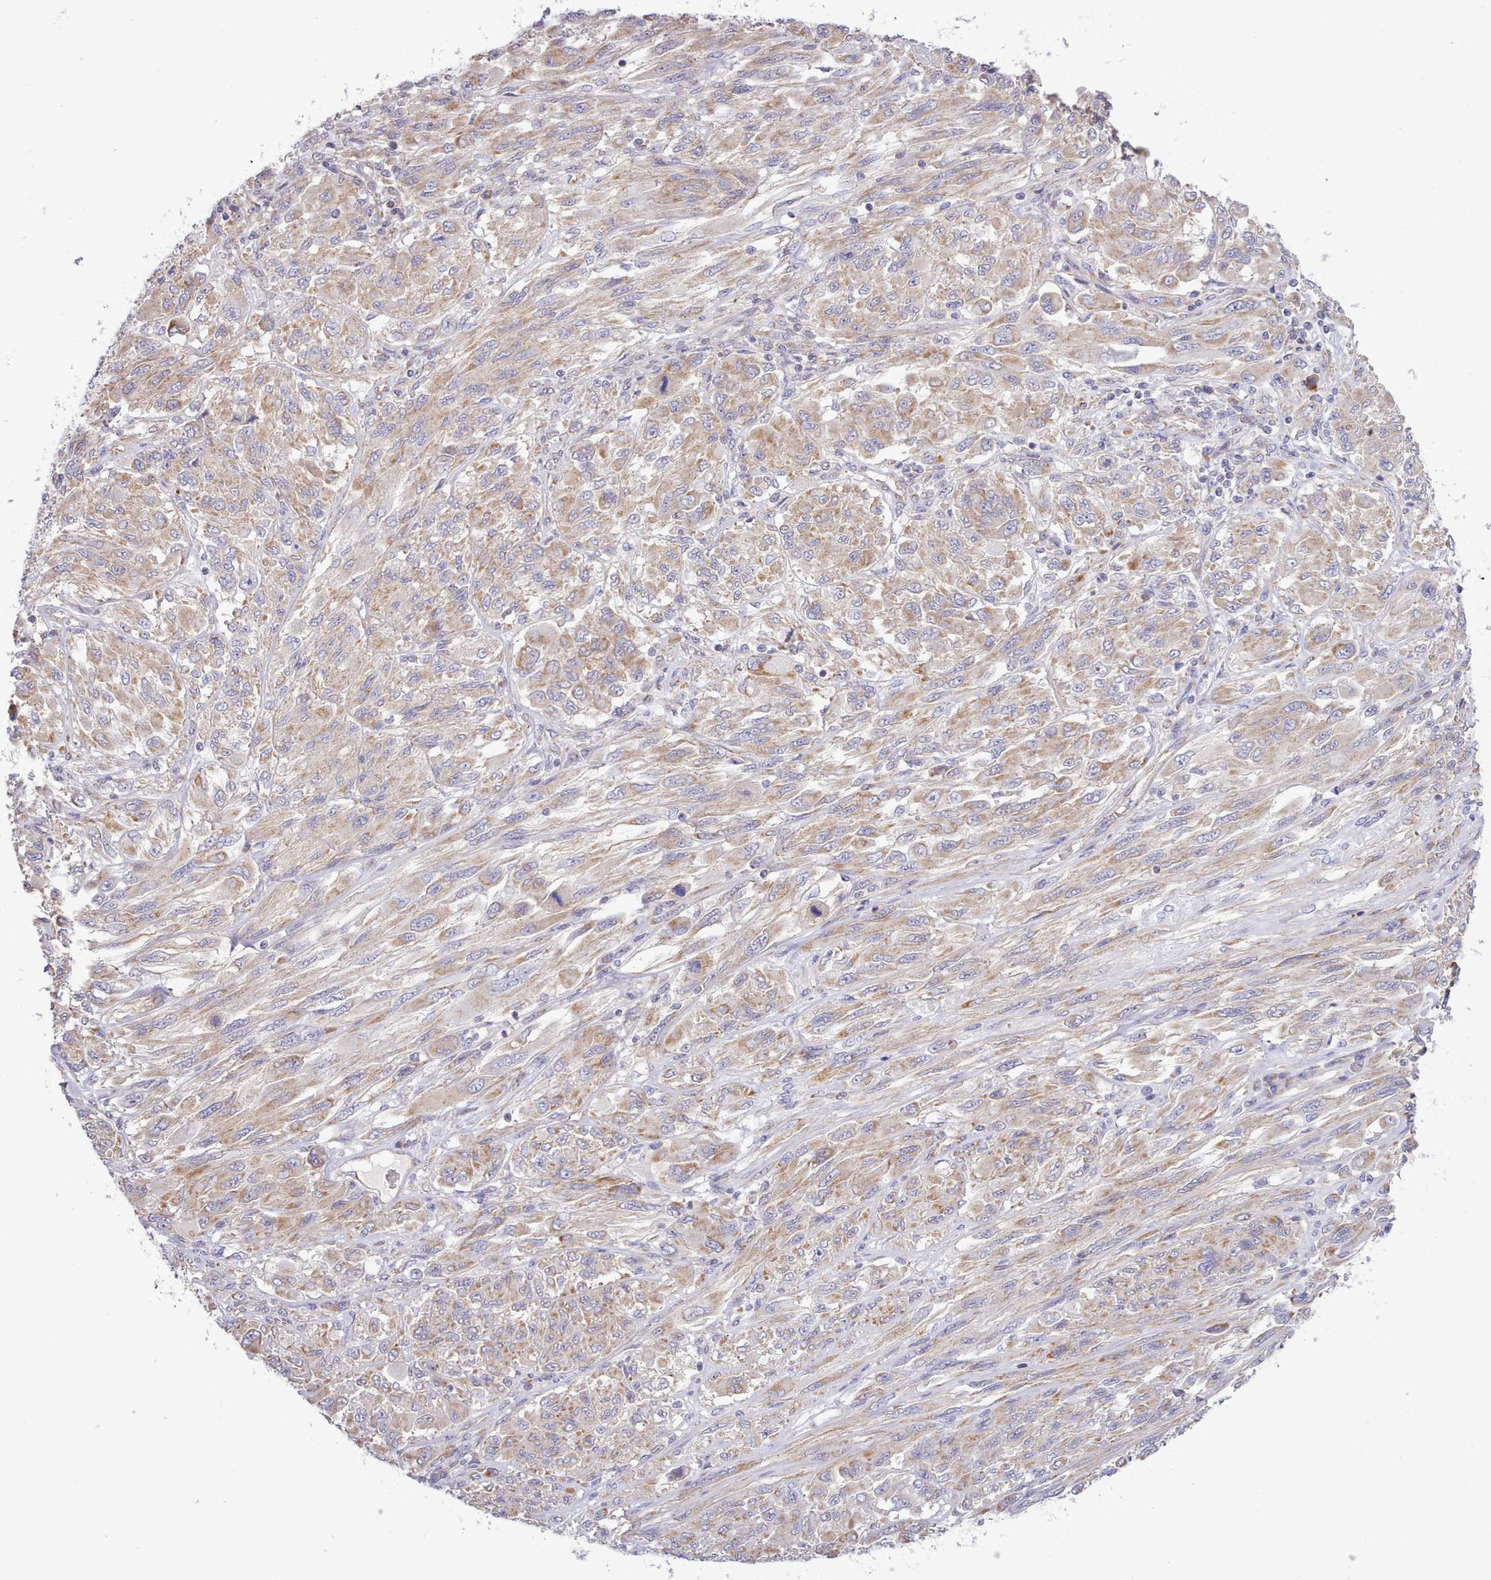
{"staining": {"intensity": "weak", "quantity": ">75%", "location": "cytoplasmic/membranous"}, "tissue": "melanoma", "cell_type": "Tumor cells", "image_type": "cancer", "snomed": [{"axis": "morphology", "description": "Malignant melanoma, NOS"}, {"axis": "topography", "description": "Skin"}], "caption": "Immunohistochemical staining of human malignant melanoma displays low levels of weak cytoplasmic/membranous staining in about >75% of tumor cells.", "gene": "MRPL21", "patient": {"sex": "female", "age": 91}}